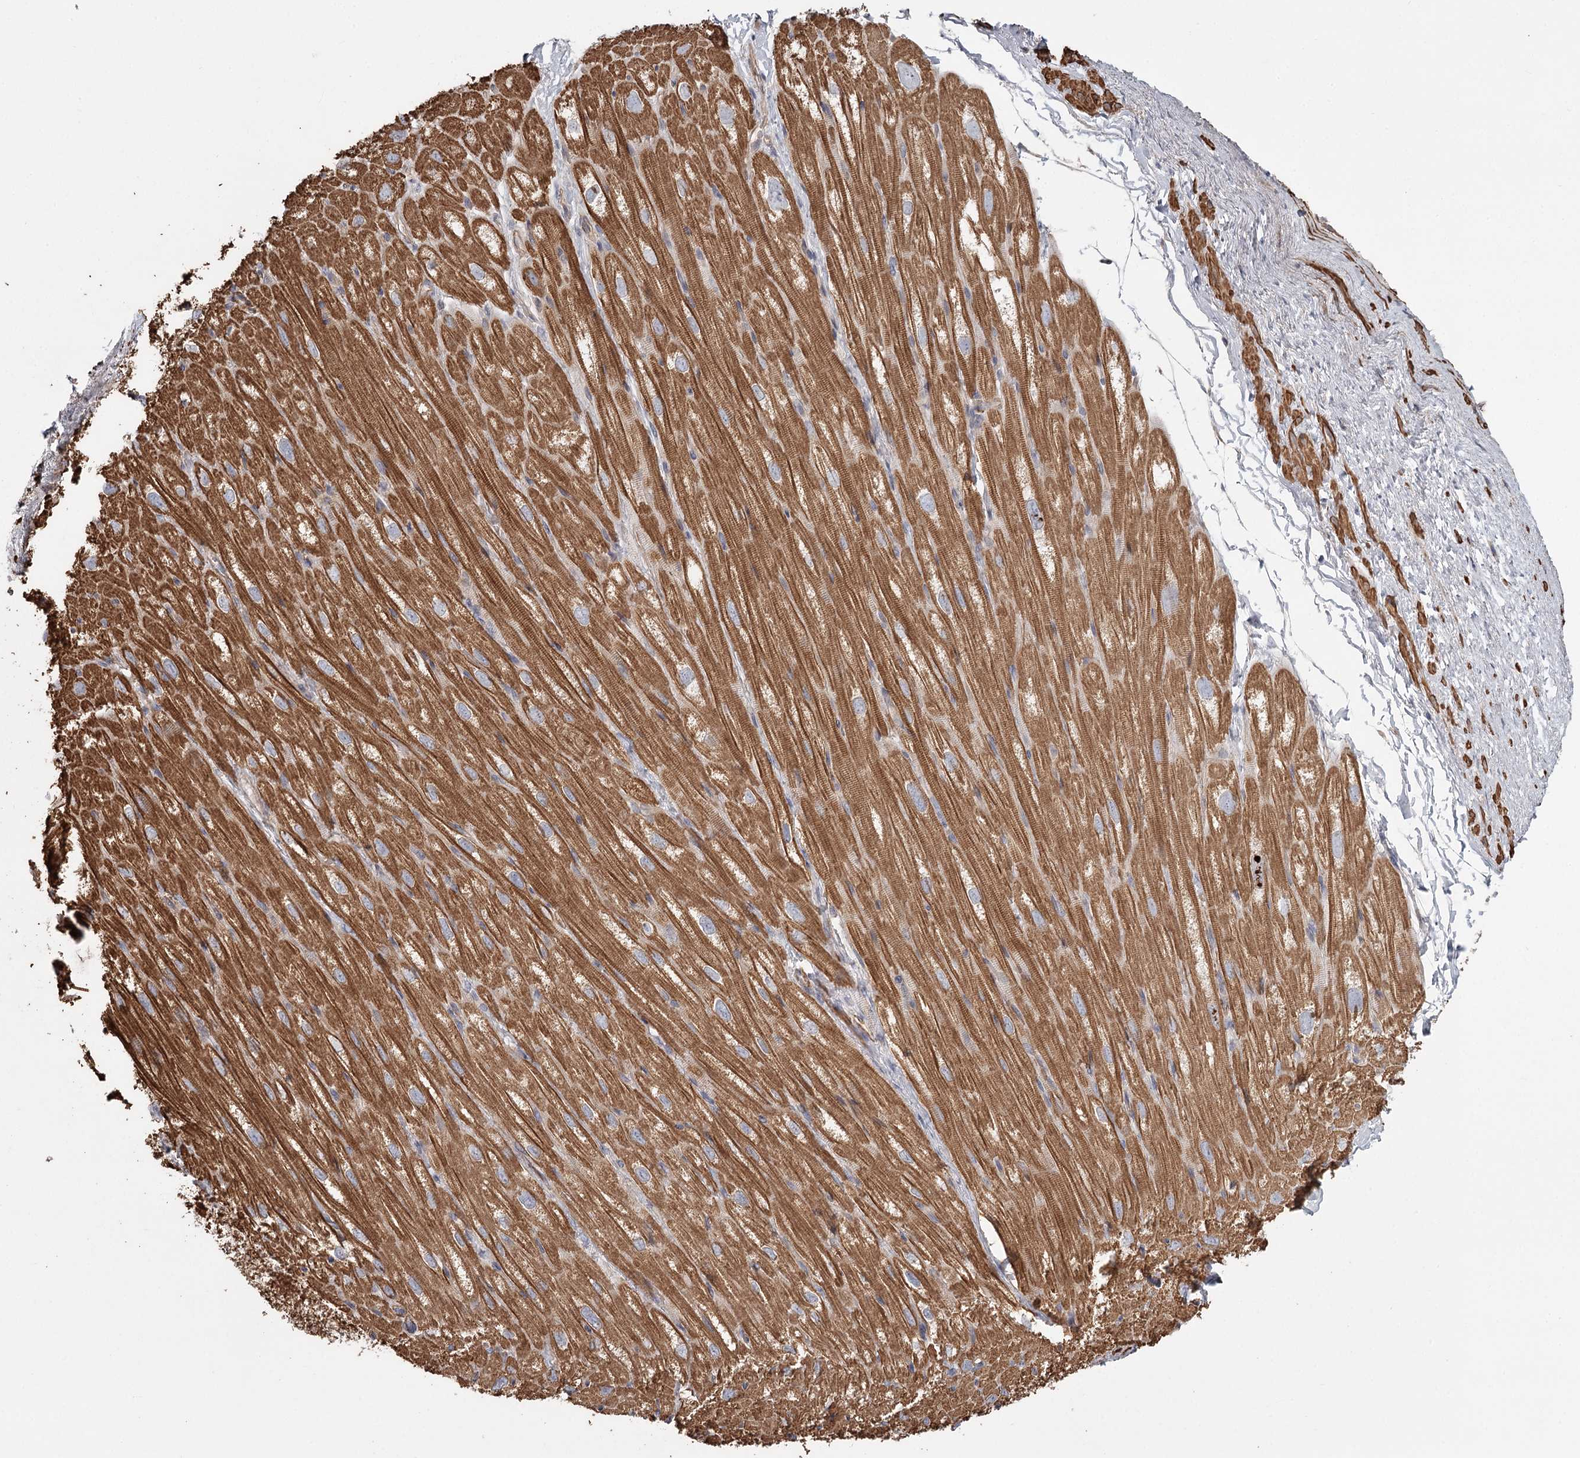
{"staining": {"intensity": "moderate", "quantity": ">75%", "location": "cytoplasmic/membranous"}, "tissue": "heart muscle", "cell_type": "Cardiomyocytes", "image_type": "normal", "snomed": [{"axis": "morphology", "description": "Normal tissue, NOS"}, {"axis": "topography", "description": "Heart"}], "caption": "Normal heart muscle displays moderate cytoplasmic/membranous expression in approximately >75% of cardiomyocytes, visualized by immunohistochemistry. (brown staining indicates protein expression, while blue staining denotes nuclei).", "gene": "DHRS9", "patient": {"sex": "male", "age": 50}}